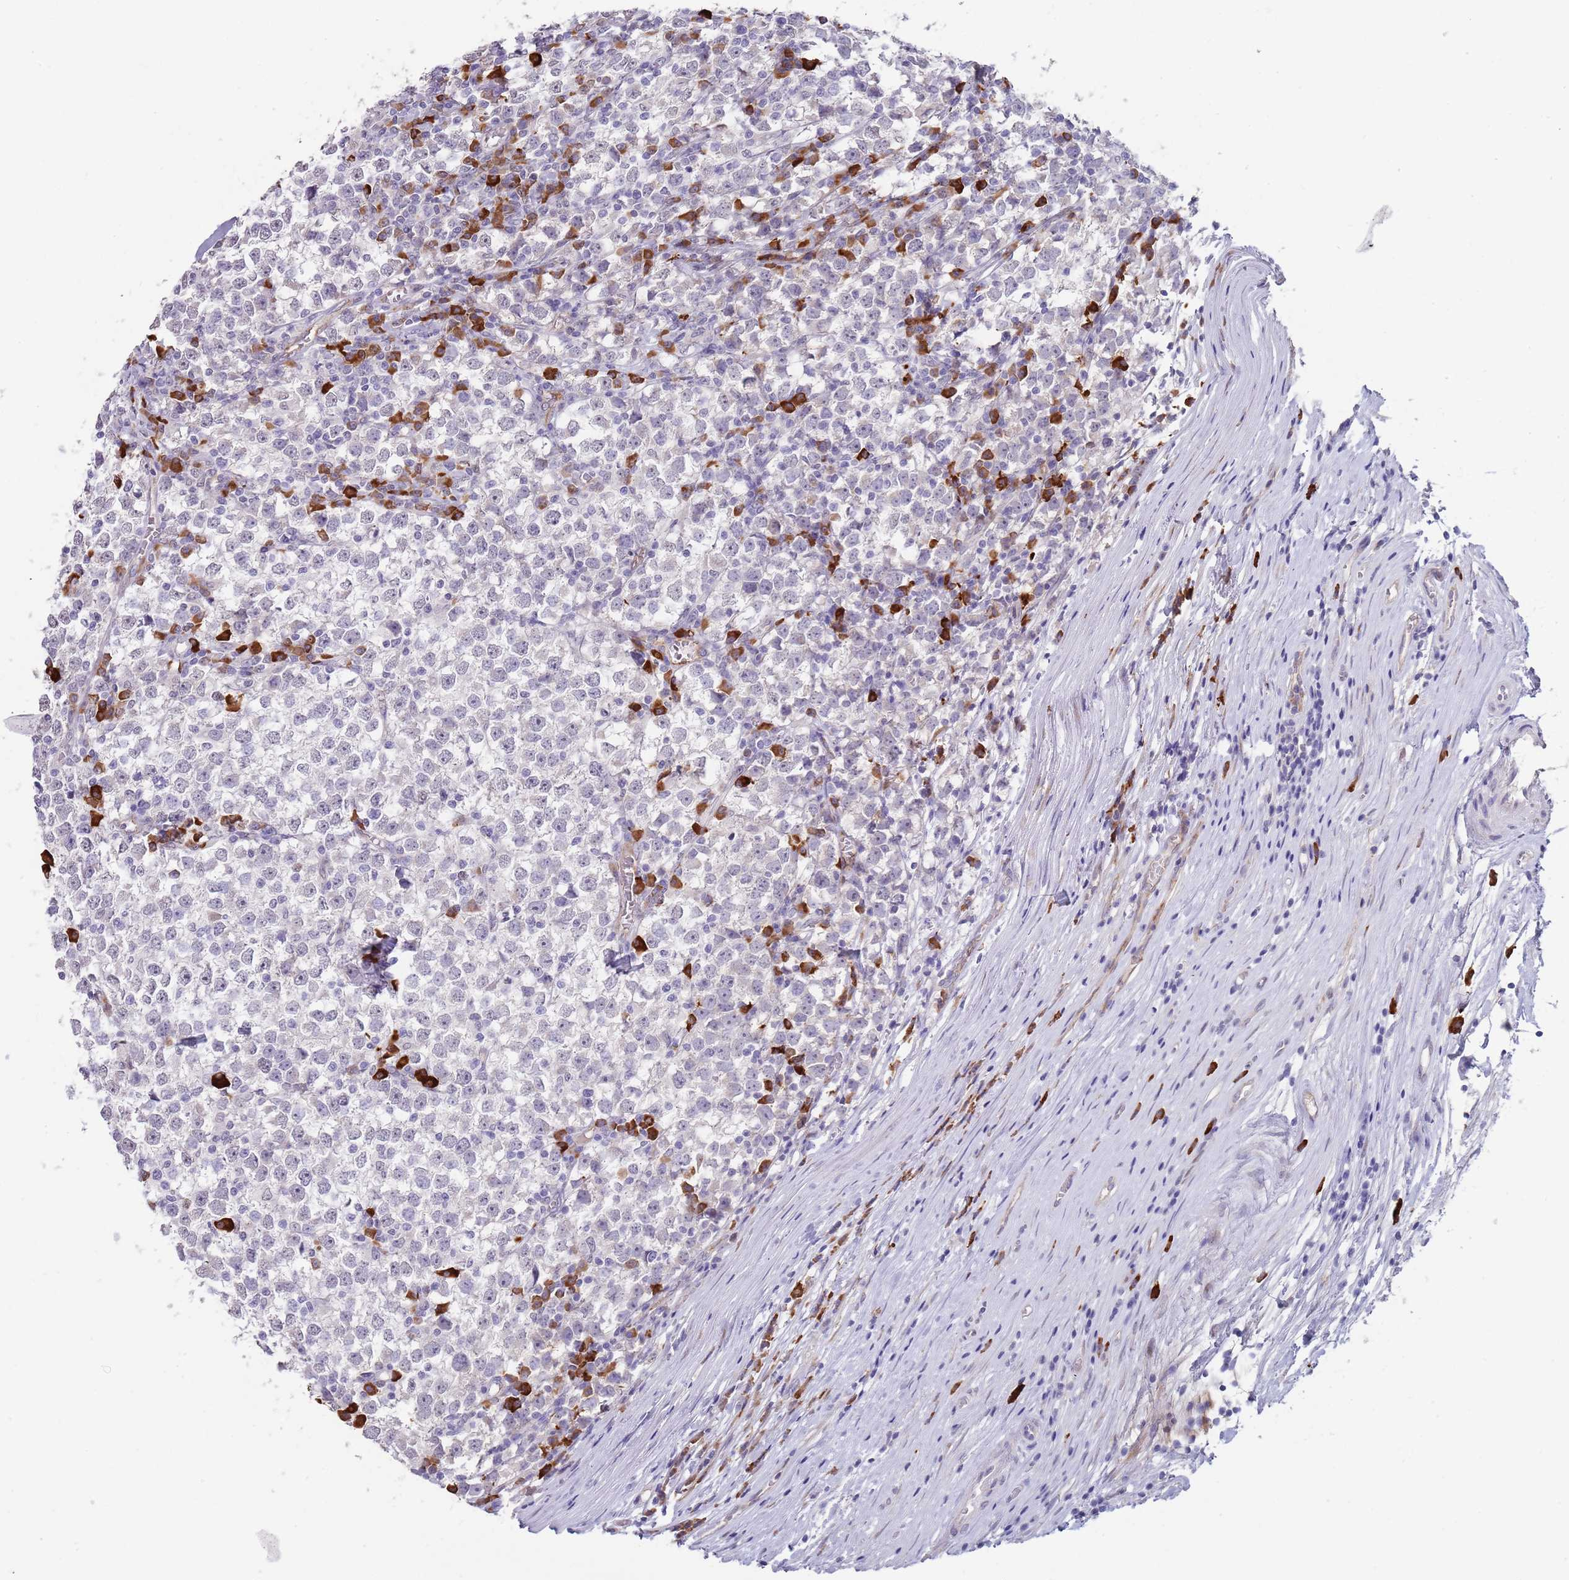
{"staining": {"intensity": "negative", "quantity": "none", "location": "none"}, "tissue": "testis cancer", "cell_type": "Tumor cells", "image_type": "cancer", "snomed": [{"axis": "morphology", "description": "Seminoma, NOS"}, {"axis": "topography", "description": "Testis"}], "caption": "This is an immunohistochemistry (IHC) image of human seminoma (testis). There is no staining in tumor cells.", "gene": "TNRC6C", "patient": {"sex": "male", "age": 65}}